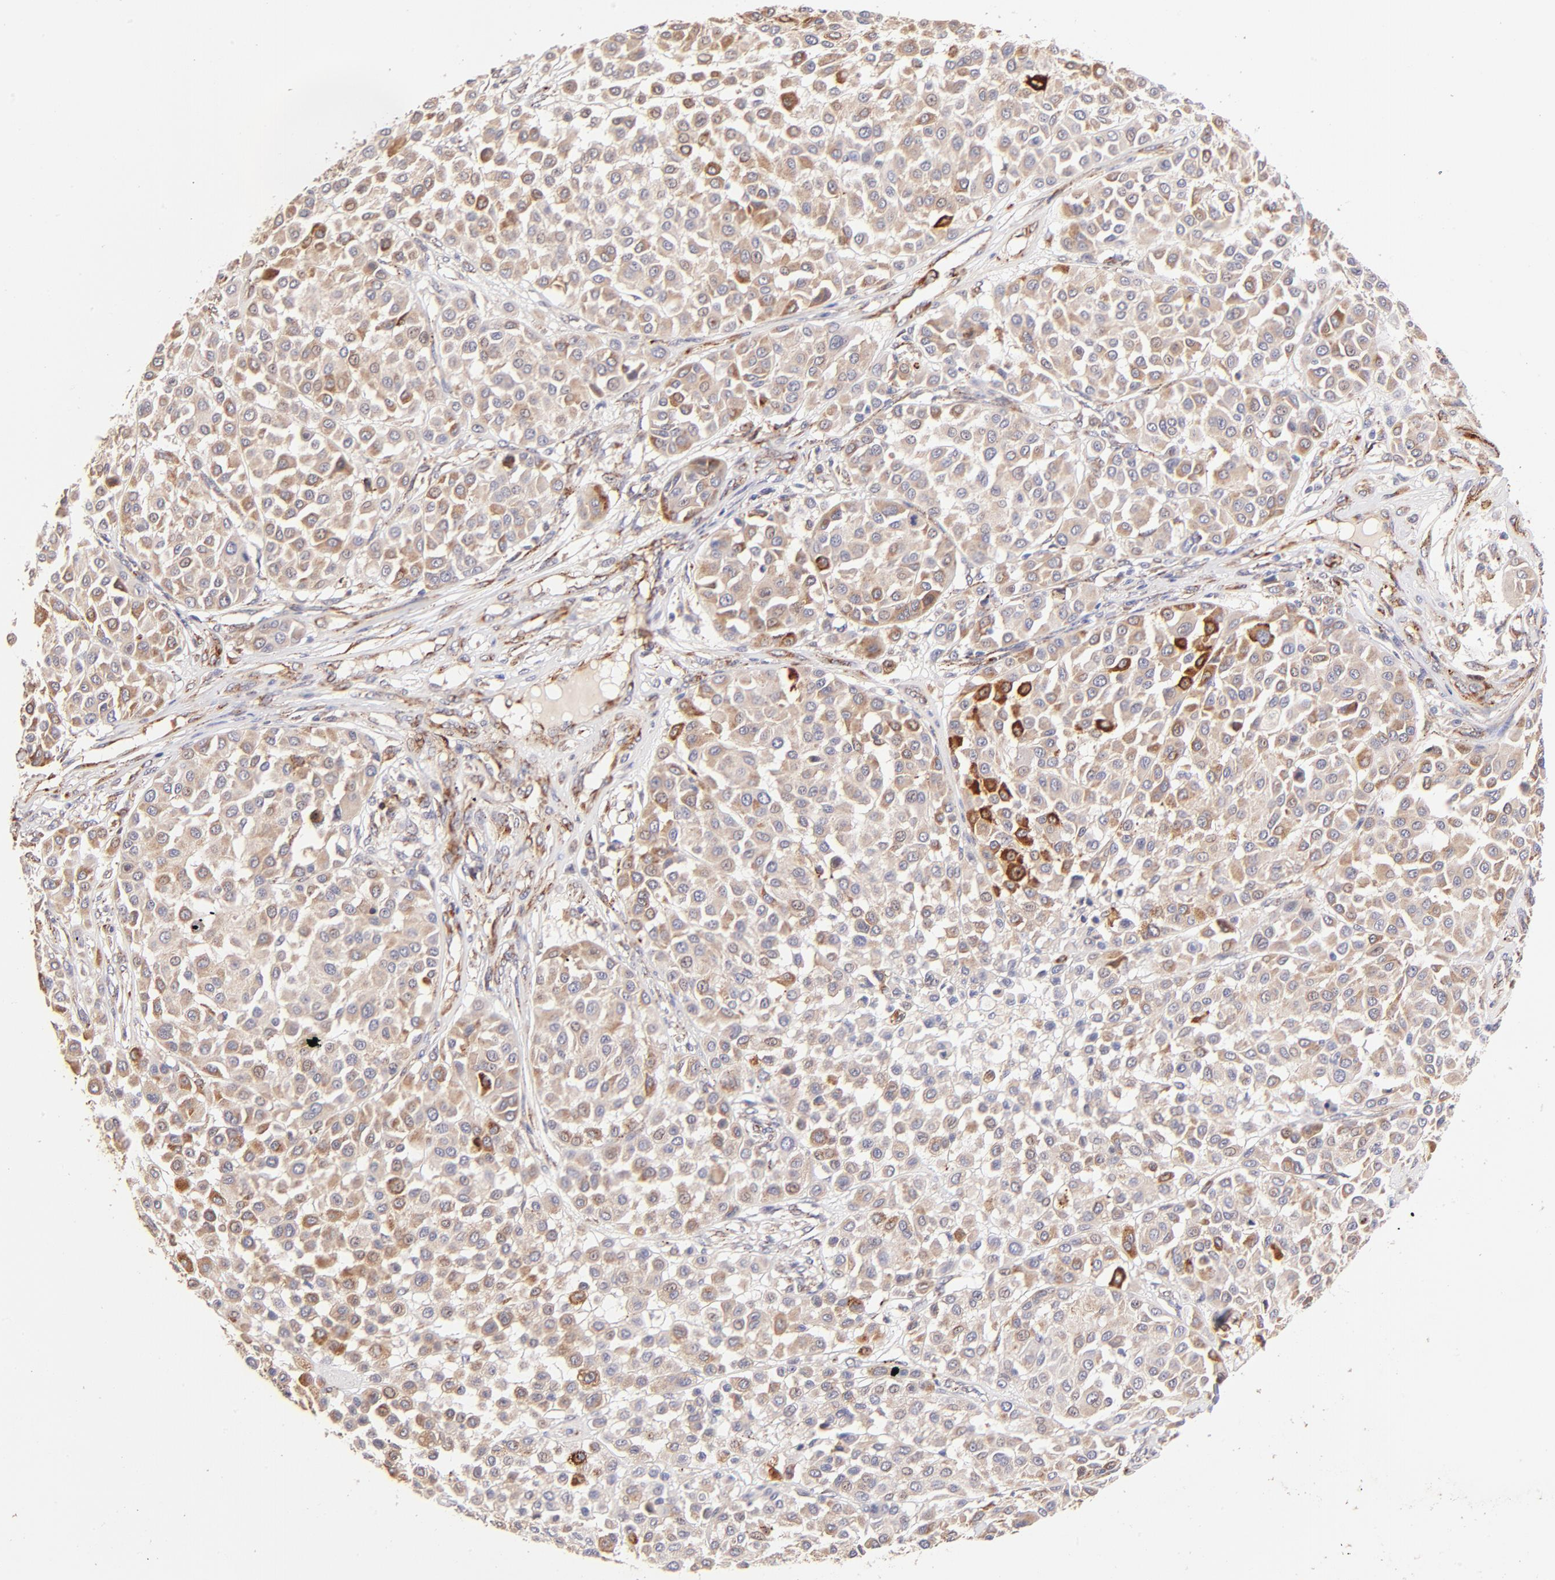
{"staining": {"intensity": "moderate", "quantity": ">75%", "location": "cytoplasmic/membranous"}, "tissue": "melanoma", "cell_type": "Tumor cells", "image_type": "cancer", "snomed": [{"axis": "morphology", "description": "Malignant melanoma, Metastatic site"}, {"axis": "topography", "description": "Soft tissue"}], "caption": "This image shows immunohistochemistry (IHC) staining of human malignant melanoma (metastatic site), with medium moderate cytoplasmic/membranous expression in about >75% of tumor cells.", "gene": "SPARC", "patient": {"sex": "male", "age": 41}}